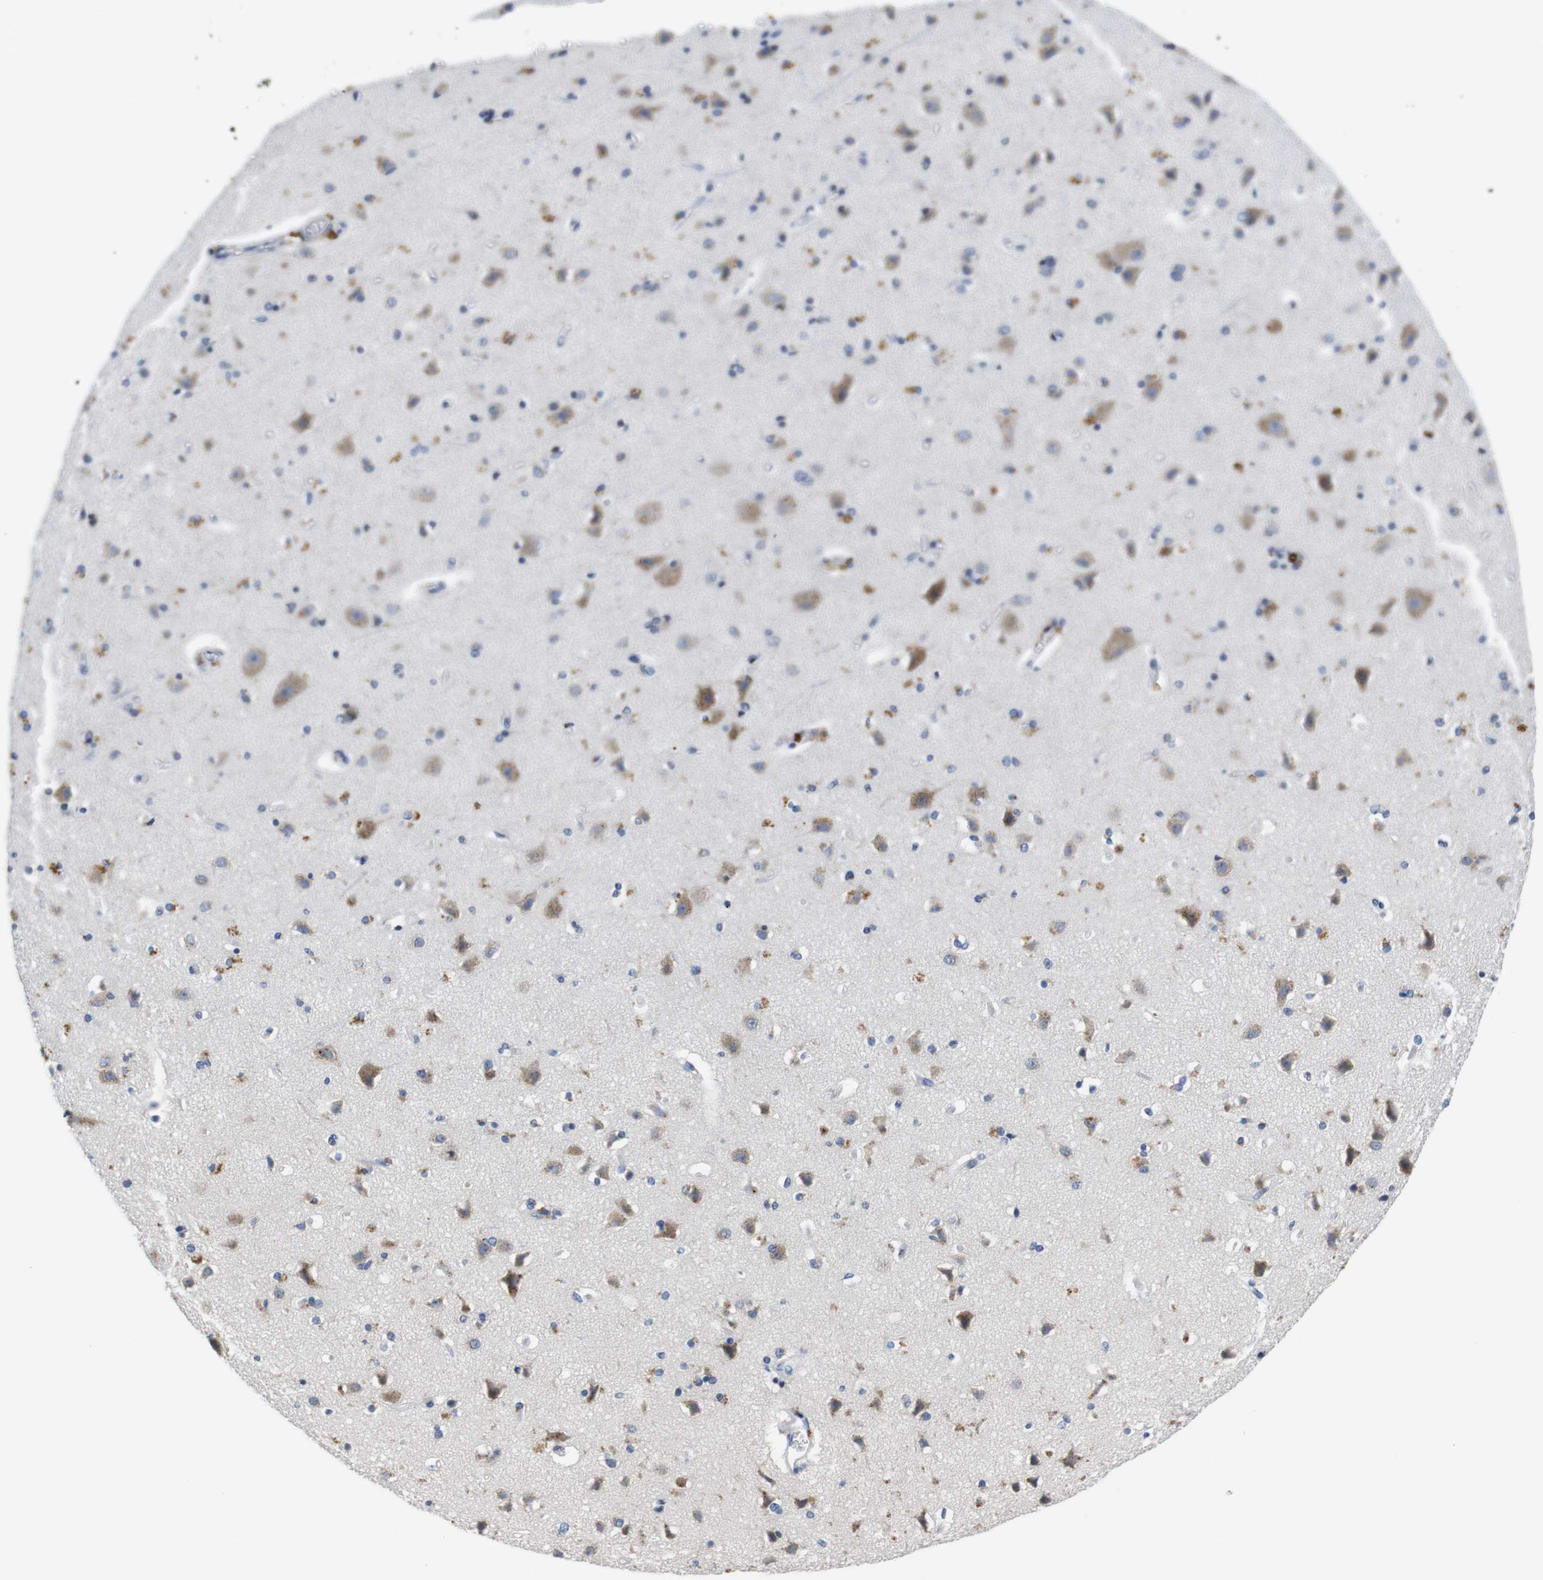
{"staining": {"intensity": "negative", "quantity": "none", "location": "none"}, "tissue": "cerebral cortex", "cell_type": "Endothelial cells", "image_type": "normal", "snomed": [{"axis": "morphology", "description": "Normal tissue, NOS"}, {"axis": "topography", "description": "Cerebral cortex"}], "caption": "Protein analysis of benign cerebral cortex displays no significant staining in endothelial cells.", "gene": "CNGA2", "patient": {"sex": "female", "age": 54}}